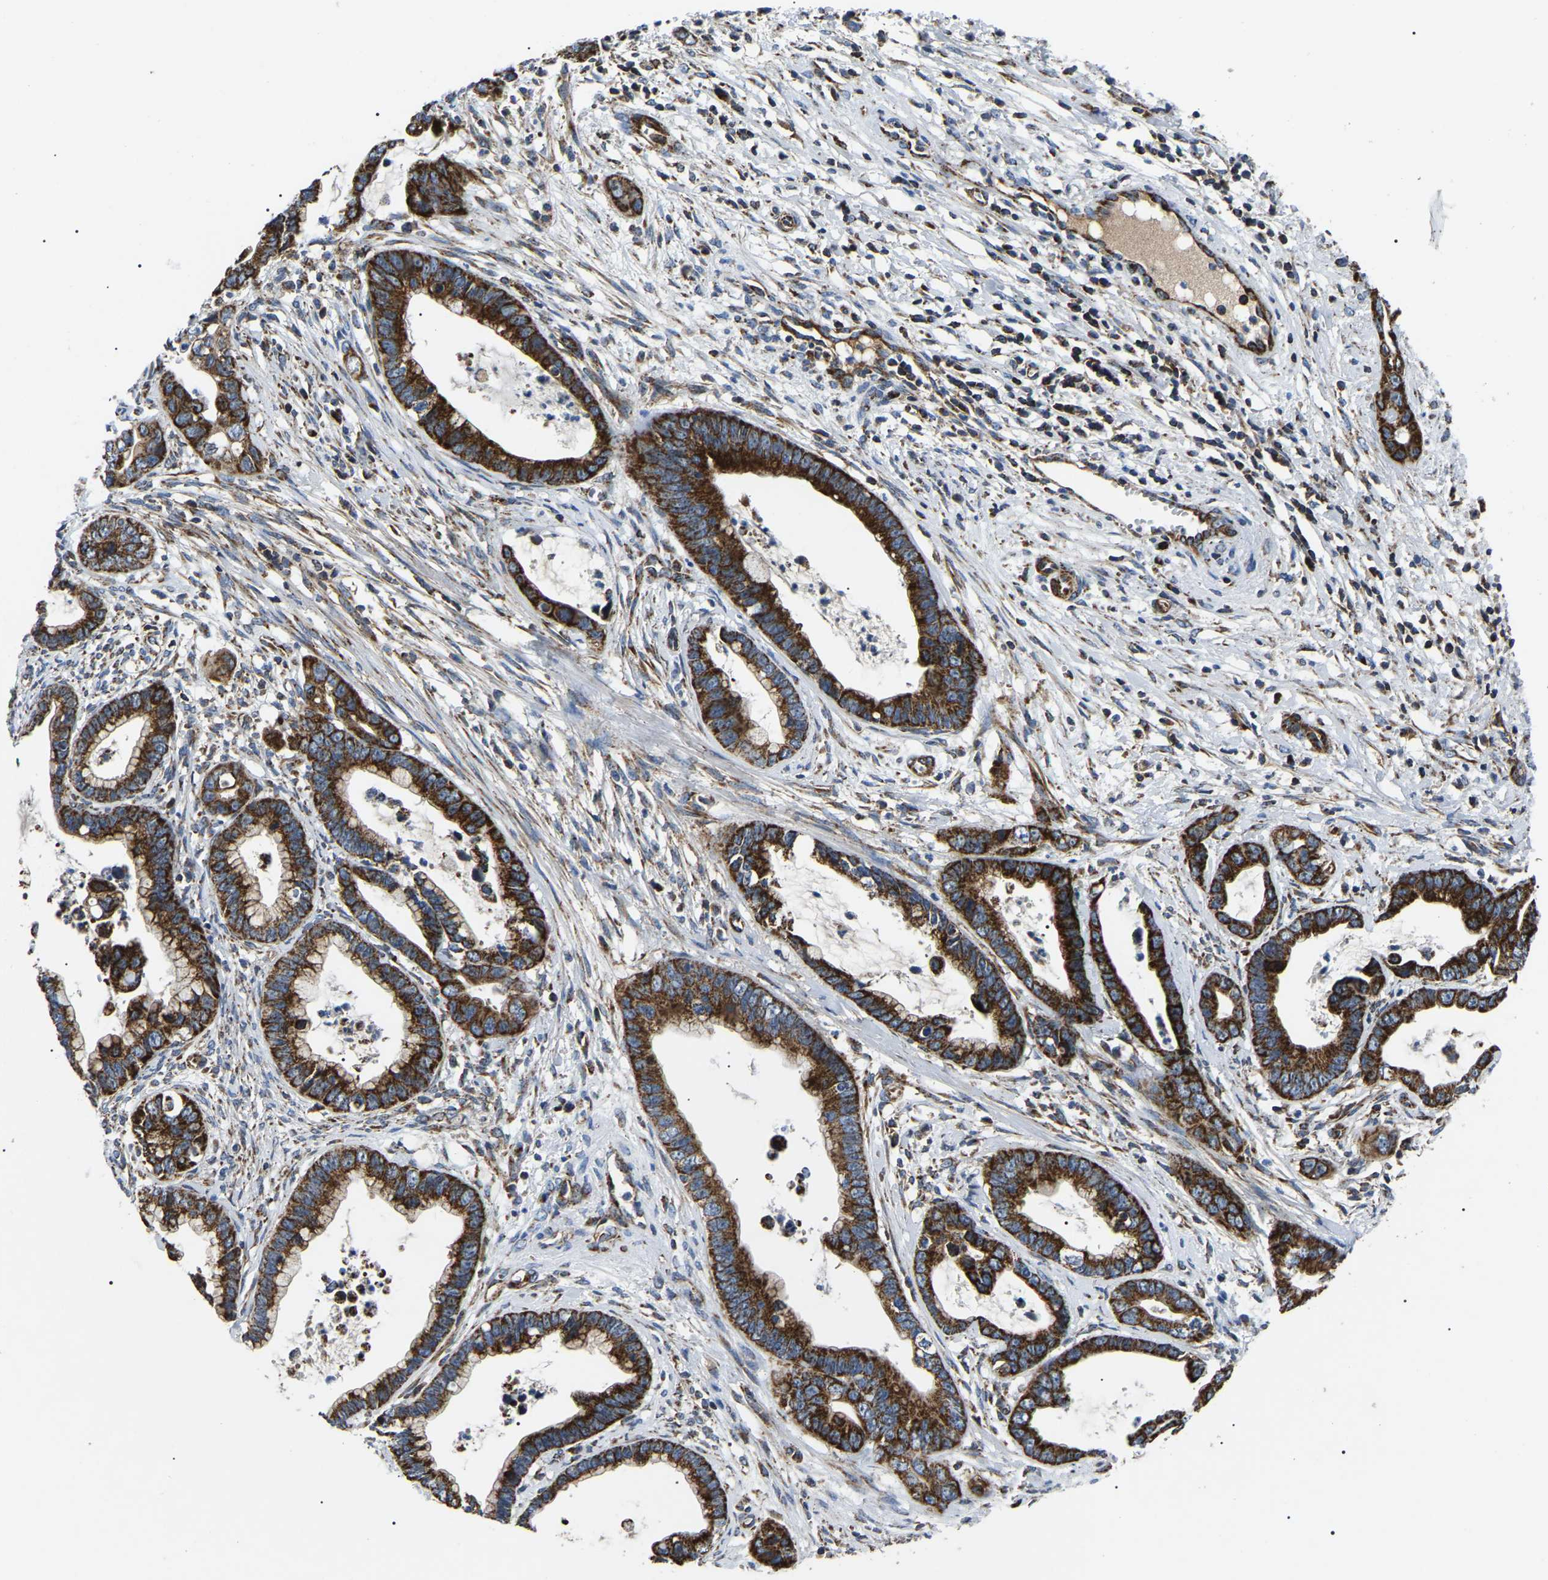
{"staining": {"intensity": "strong", "quantity": ">75%", "location": "cytoplasmic/membranous"}, "tissue": "cervical cancer", "cell_type": "Tumor cells", "image_type": "cancer", "snomed": [{"axis": "morphology", "description": "Adenocarcinoma, NOS"}, {"axis": "topography", "description": "Cervix"}], "caption": "A high-resolution micrograph shows immunohistochemistry staining of adenocarcinoma (cervical), which shows strong cytoplasmic/membranous expression in about >75% of tumor cells.", "gene": "PPM1E", "patient": {"sex": "female", "age": 44}}